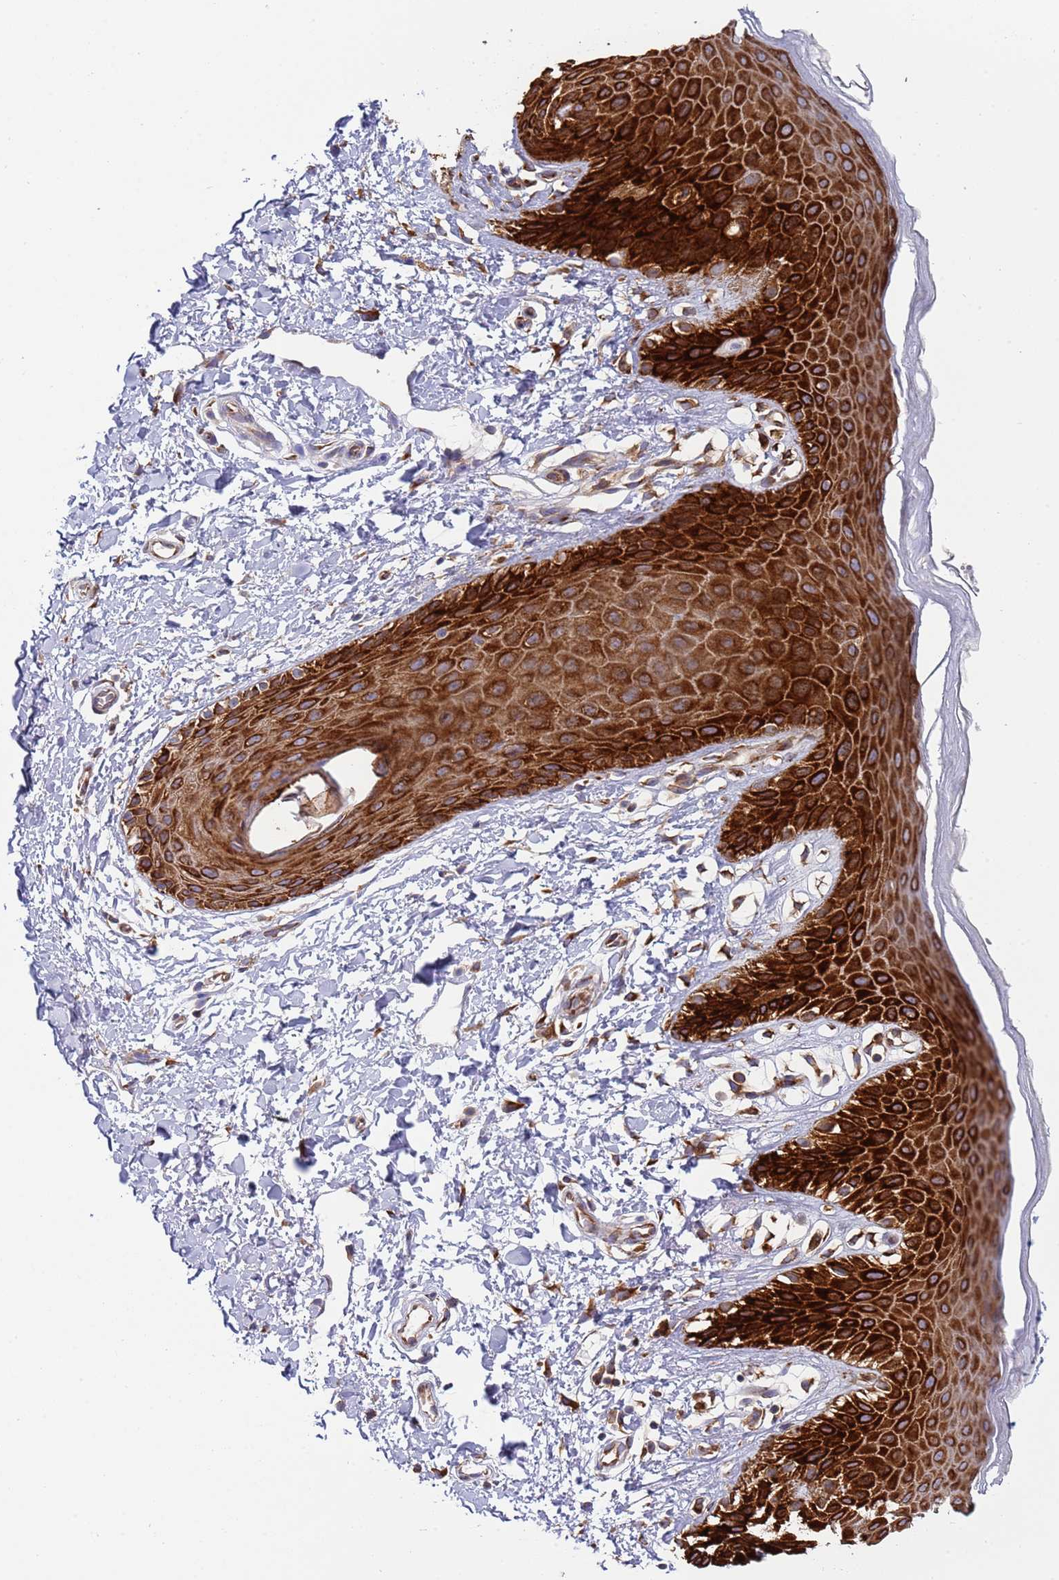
{"staining": {"intensity": "strong", "quantity": ">75%", "location": "cytoplasmic/membranous"}, "tissue": "skin", "cell_type": "Epidermal cells", "image_type": "normal", "snomed": [{"axis": "morphology", "description": "Normal tissue, NOS"}, {"axis": "topography", "description": "Anal"}], "caption": "Normal skin was stained to show a protein in brown. There is high levels of strong cytoplasmic/membranous expression in about >75% of epidermal cells.", "gene": "ENSG00000286098", "patient": {"sex": "male", "age": 44}}